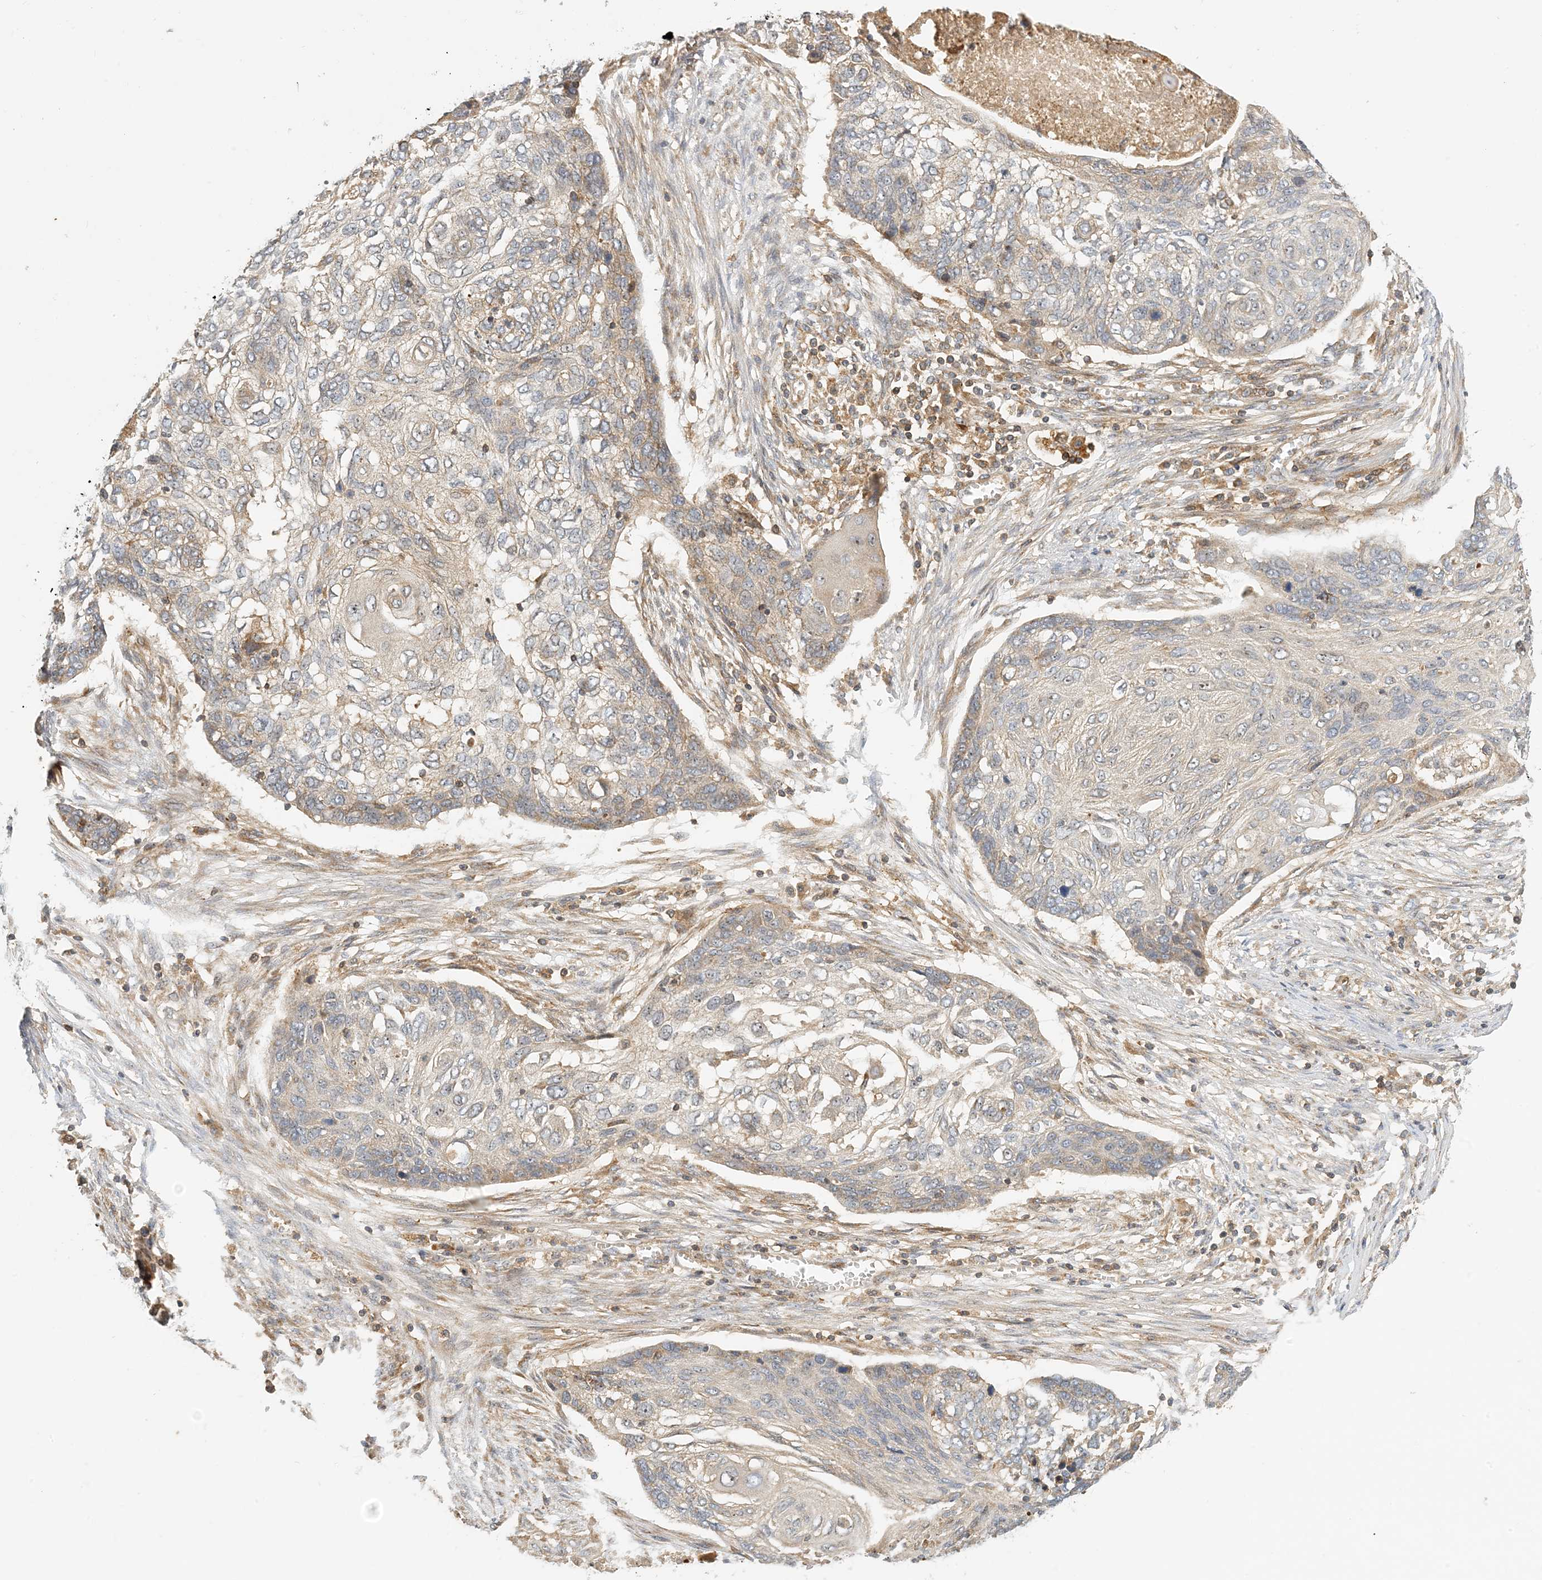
{"staining": {"intensity": "weak", "quantity": "<25%", "location": "cytoplasmic/membranous"}, "tissue": "lung cancer", "cell_type": "Tumor cells", "image_type": "cancer", "snomed": [{"axis": "morphology", "description": "Squamous cell carcinoma, NOS"}, {"axis": "topography", "description": "Lung"}], "caption": "Immunohistochemistry of lung cancer (squamous cell carcinoma) demonstrates no expression in tumor cells. (DAB immunohistochemistry (IHC), high magnification).", "gene": "COLEC11", "patient": {"sex": "female", "age": 63}}